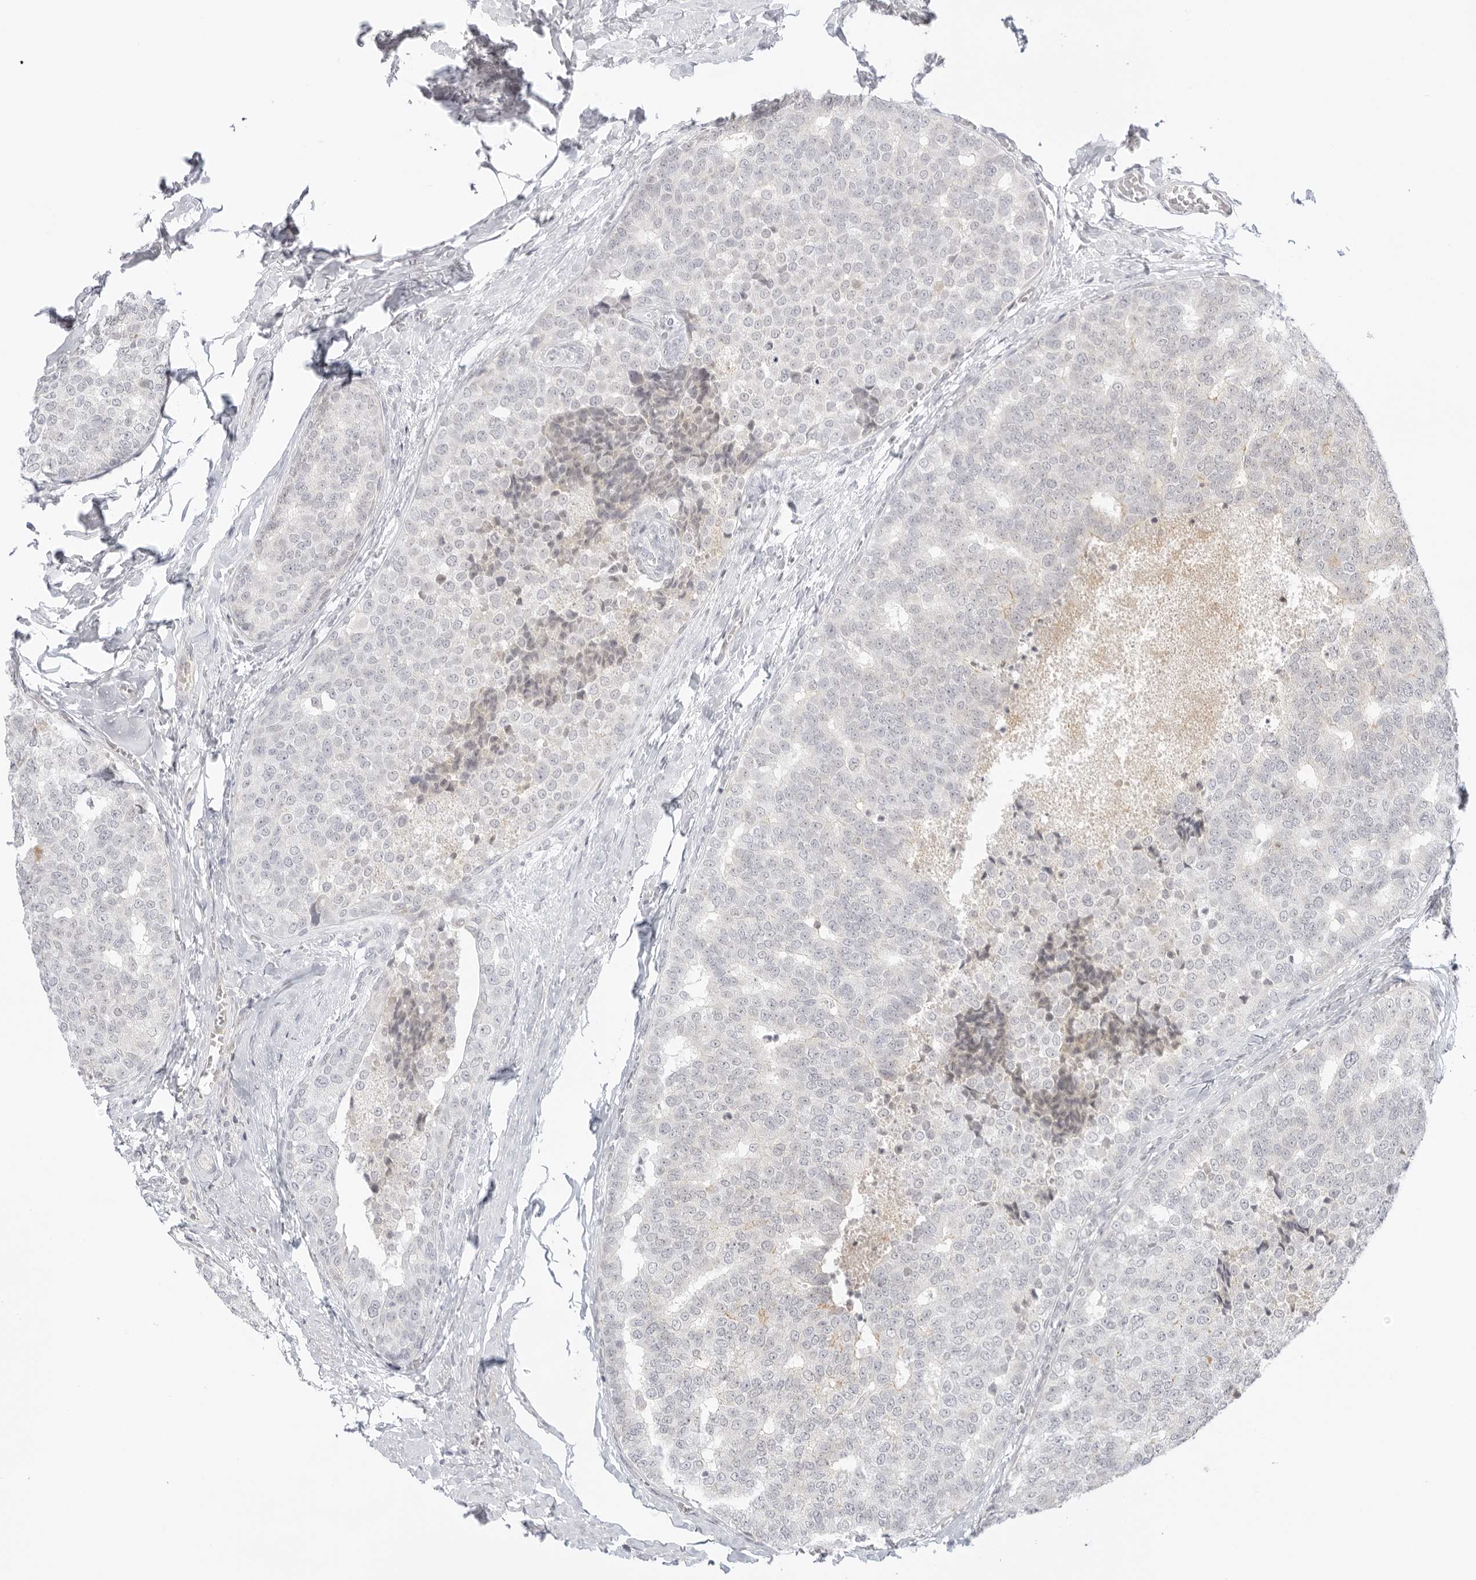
{"staining": {"intensity": "negative", "quantity": "none", "location": "none"}, "tissue": "breast cancer", "cell_type": "Tumor cells", "image_type": "cancer", "snomed": [{"axis": "morphology", "description": "Normal tissue, NOS"}, {"axis": "morphology", "description": "Duct carcinoma"}, {"axis": "topography", "description": "Breast"}], "caption": "Tumor cells show no significant positivity in breast cancer (invasive ductal carcinoma).", "gene": "TNFRSF14", "patient": {"sex": "female", "age": 43}}